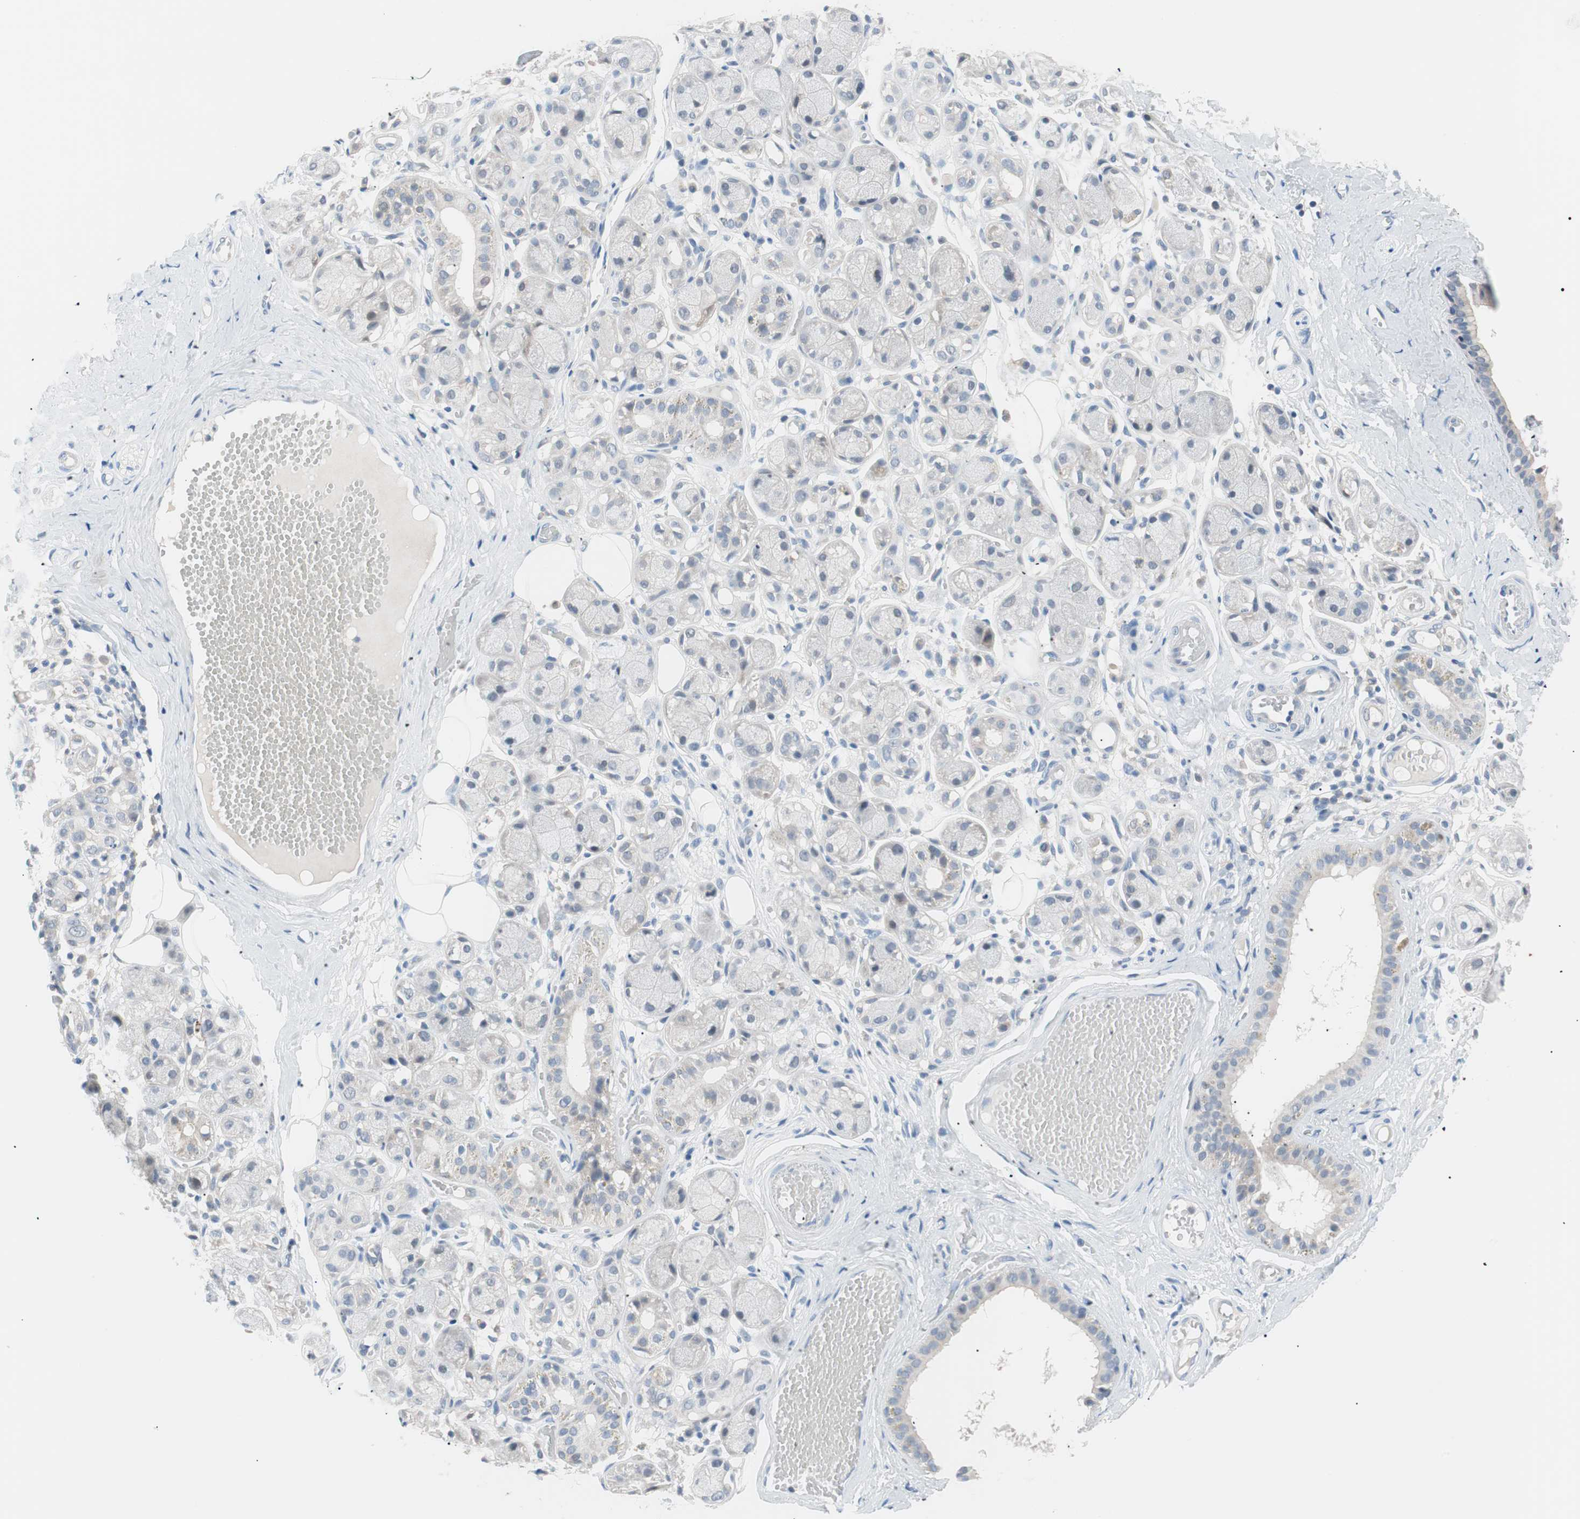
{"staining": {"intensity": "negative", "quantity": "none", "location": "none"}, "tissue": "adipose tissue", "cell_type": "Adipocytes", "image_type": "normal", "snomed": [{"axis": "morphology", "description": "Normal tissue, NOS"}, {"axis": "morphology", "description": "Inflammation, NOS"}, {"axis": "topography", "description": "Vascular tissue"}, {"axis": "topography", "description": "Salivary gland"}], "caption": "There is no significant staining in adipocytes of adipose tissue. (DAB (3,3'-diaminobenzidine) immunohistochemistry (IHC) with hematoxylin counter stain).", "gene": "VIL1", "patient": {"sex": "female", "age": 75}}